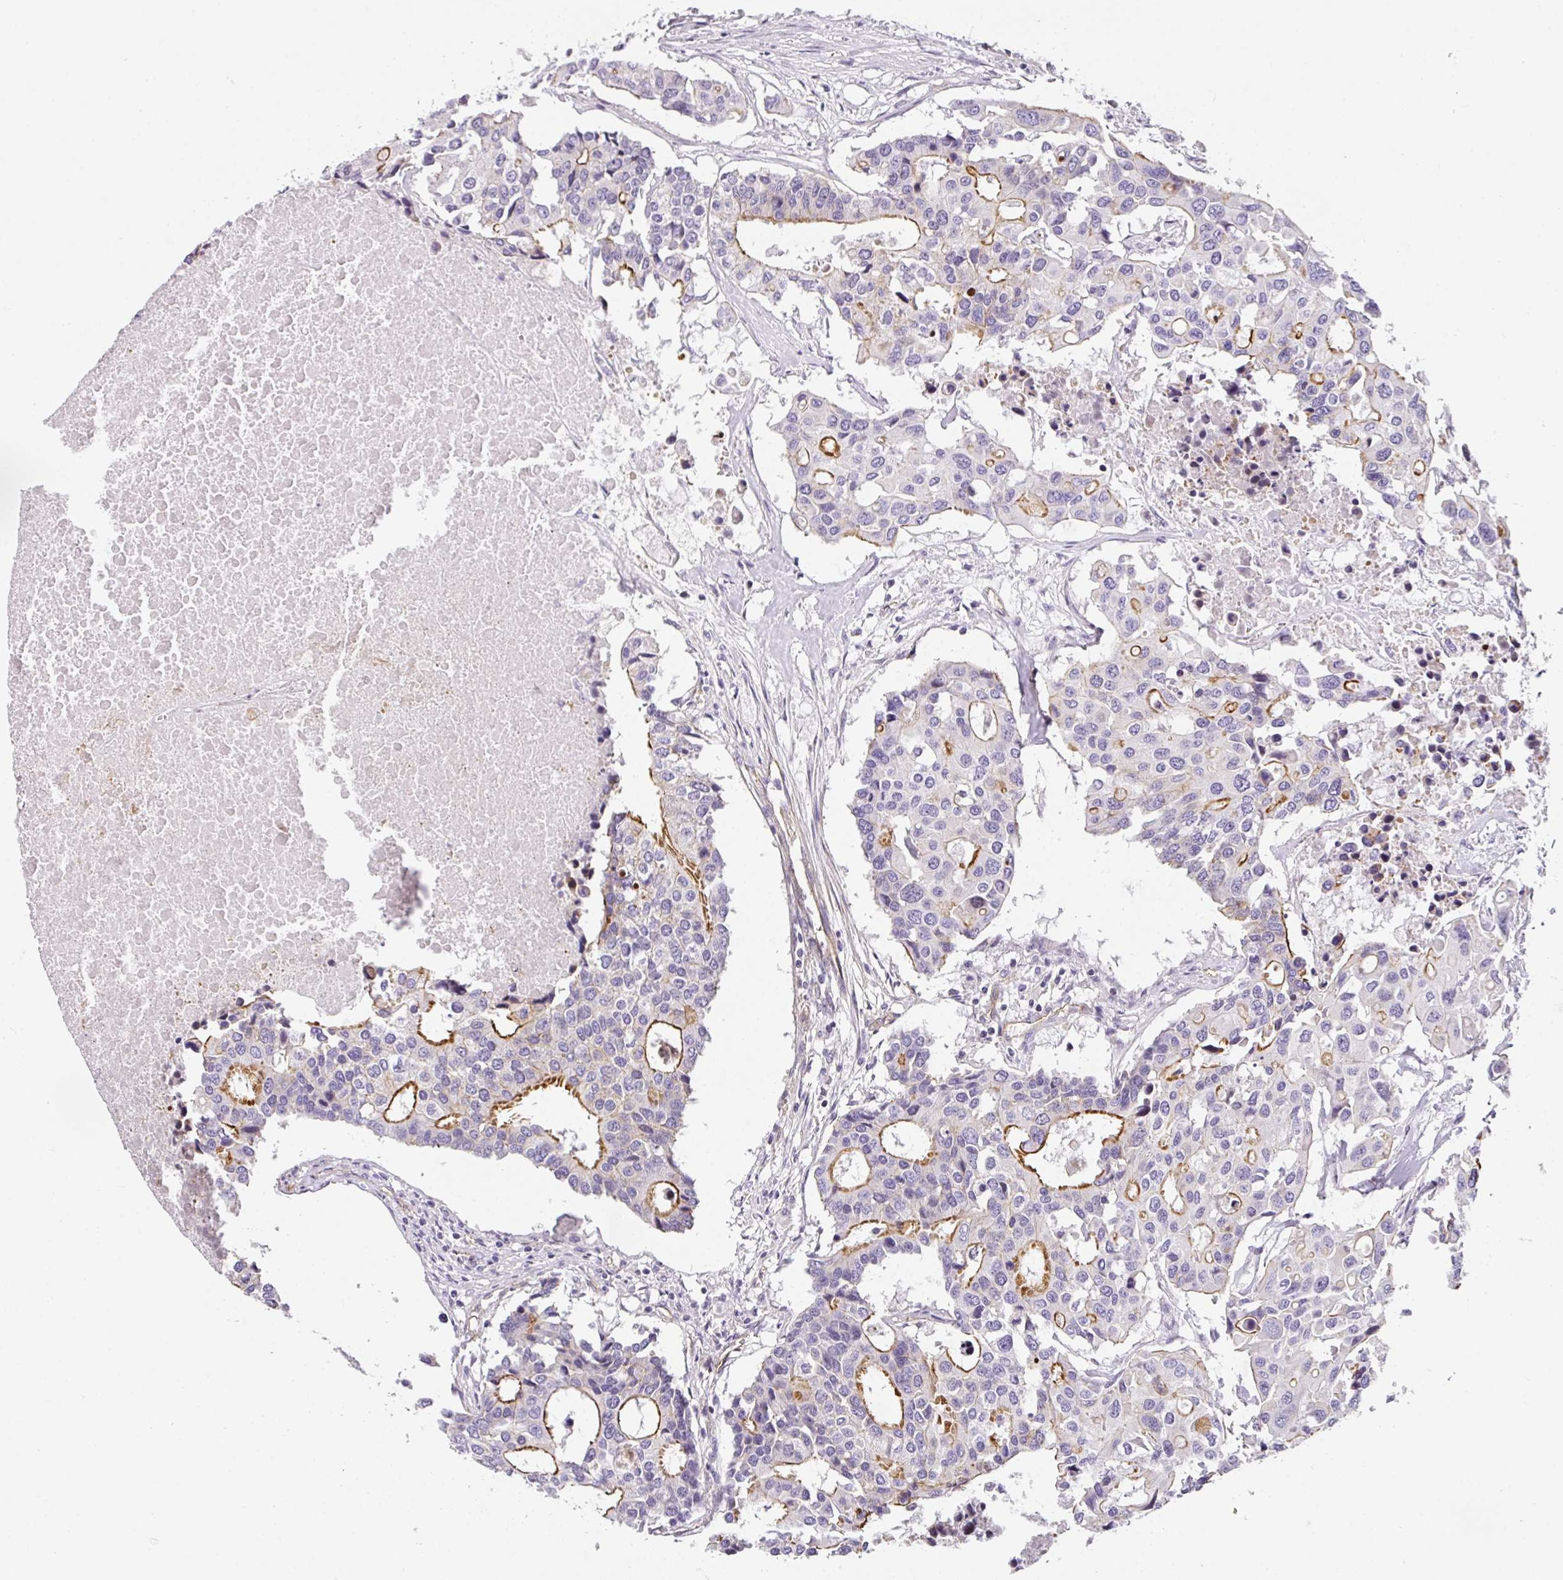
{"staining": {"intensity": "moderate", "quantity": "<25%", "location": "cytoplasmic/membranous"}, "tissue": "colorectal cancer", "cell_type": "Tumor cells", "image_type": "cancer", "snomed": [{"axis": "morphology", "description": "Adenocarcinoma, NOS"}, {"axis": "topography", "description": "Colon"}], "caption": "Immunohistochemical staining of human colorectal cancer (adenocarcinoma) displays low levels of moderate cytoplasmic/membranous protein expression in about <25% of tumor cells. Immunohistochemistry (ihc) stains the protein of interest in brown and the nuclei are stained blue.", "gene": "OR11H4", "patient": {"sex": "male", "age": 77}}